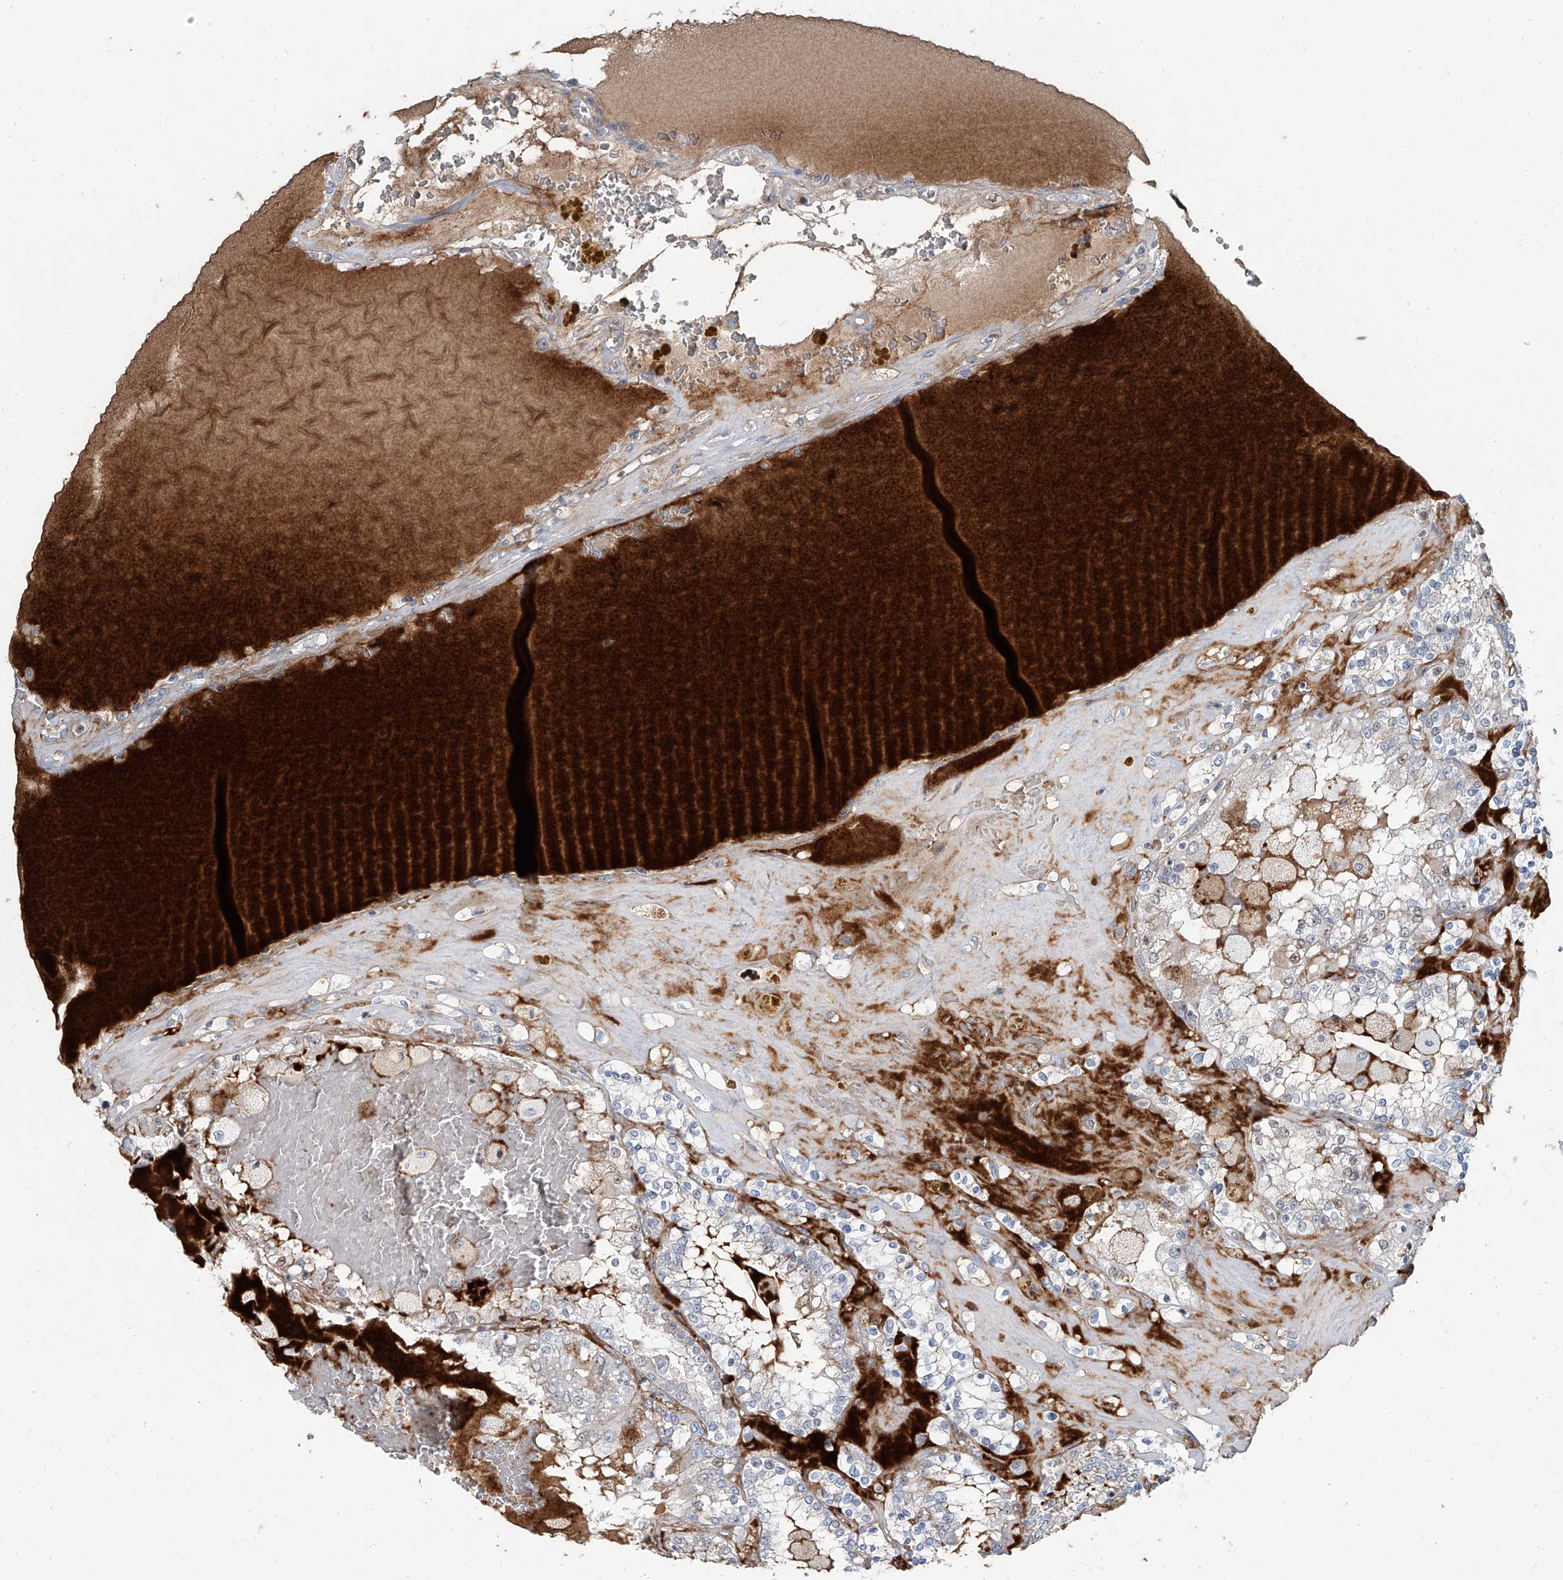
{"staining": {"intensity": "negative", "quantity": "none", "location": "none"}, "tissue": "renal cancer", "cell_type": "Tumor cells", "image_type": "cancer", "snomed": [{"axis": "morphology", "description": "Adenocarcinoma, NOS"}, {"axis": "topography", "description": "Kidney"}], "caption": "Human renal adenocarcinoma stained for a protein using immunohistochemistry exhibits no staining in tumor cells.", "gene": "HOXA3", "patient": {"sex": "female", "age": 56}}